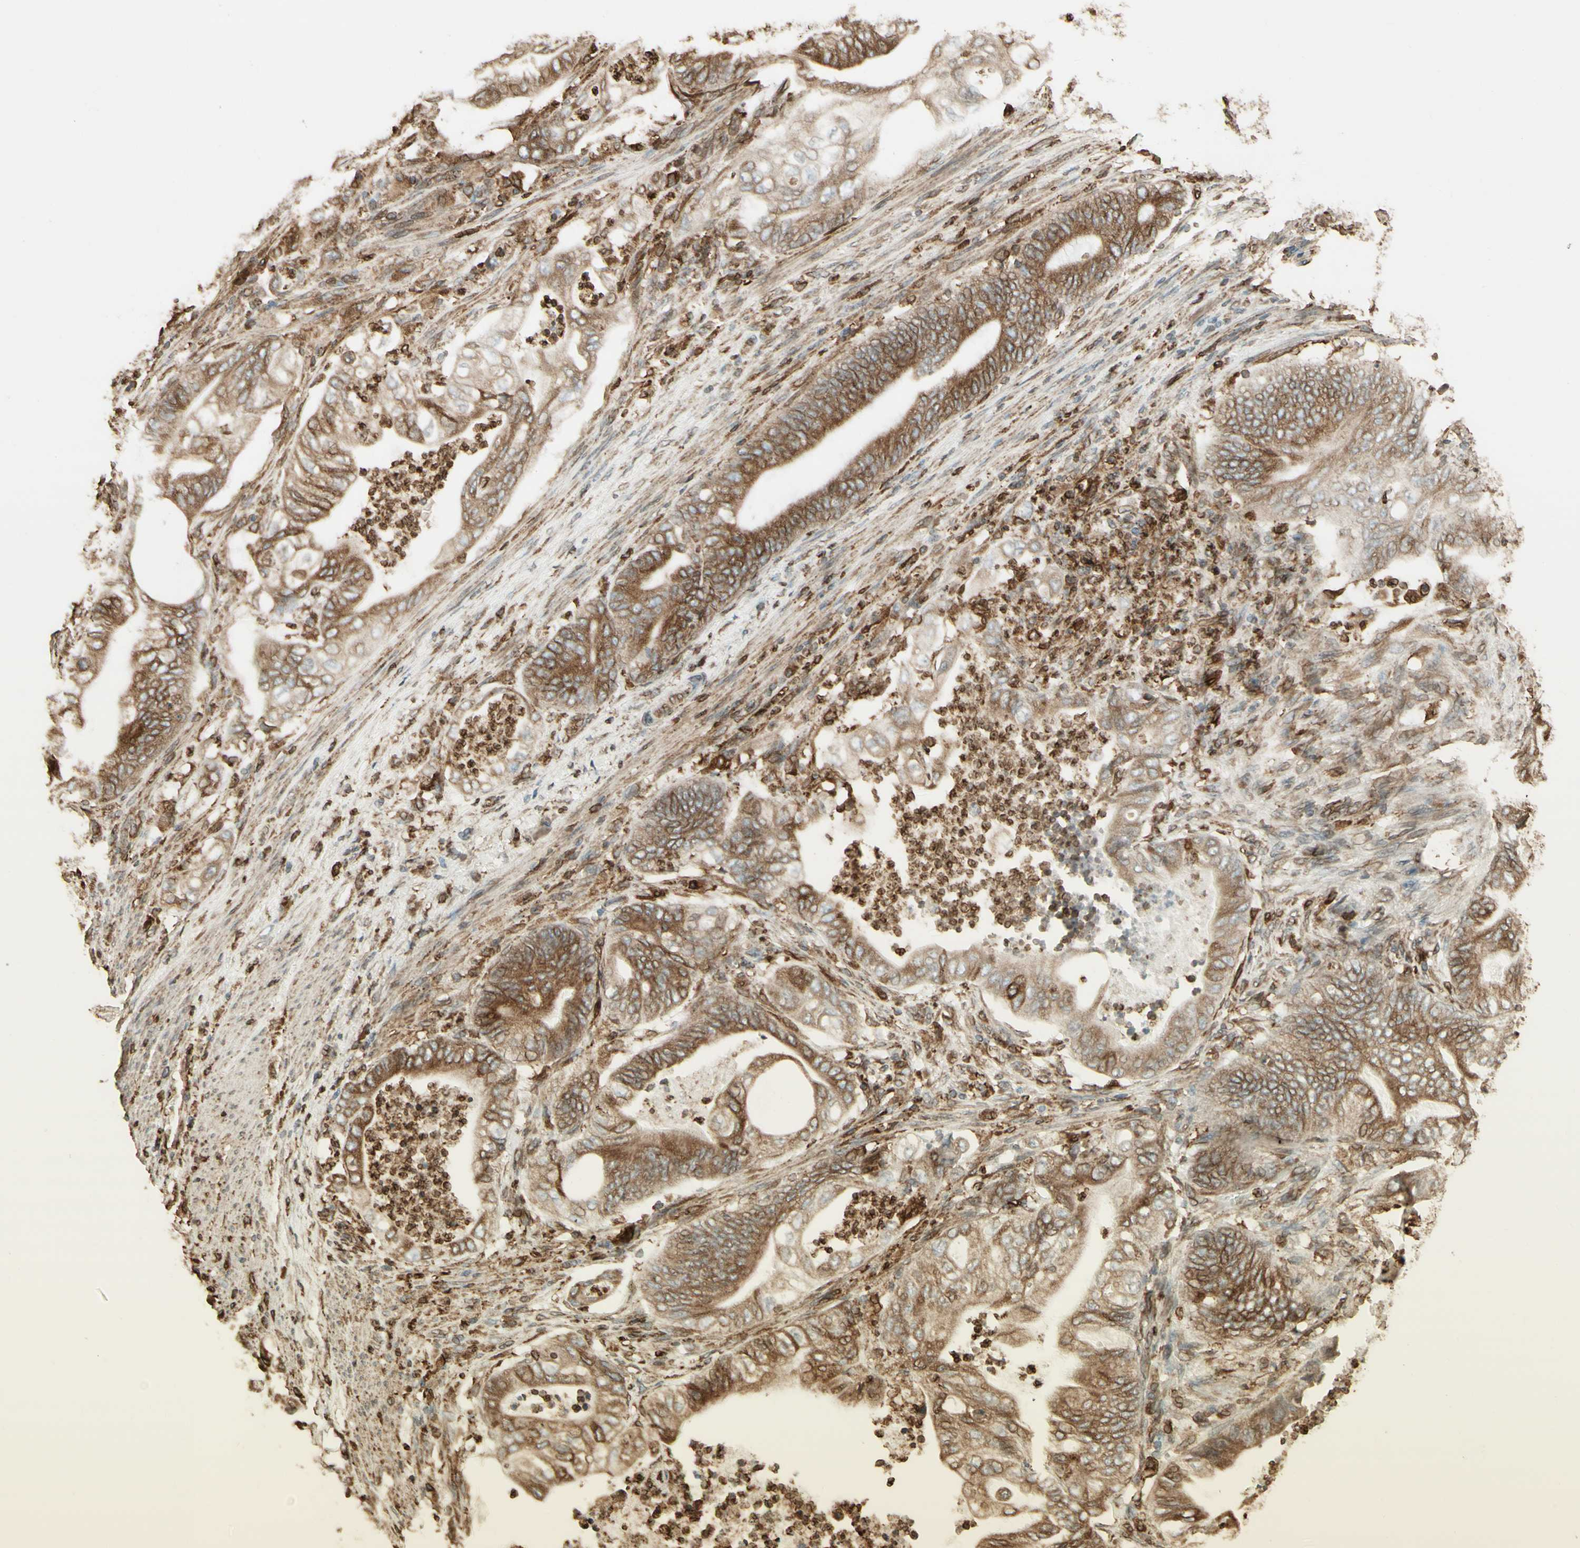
{"staining": {"intensity": "moderate", "quantity": "25%-75%", "location": "cytoplasmic/membranous"}, "tissue": "stomach cancer", "cell_type": "Tumor cells", "image_type": "cancer", "snomed": [{"axis": "morphology", "description": "Adenocarcinoma, NOS"}, {"axis": "topography", "description": "Stomach"}], "caption": "Protein analysis of adenocarcinoma (stomach) tissue shows moderate cytoplasmic/membranous expression in about 25%-75% of tumor cells.", "gene": "CANX", "patient": {"sex": "female", "age": 73}}